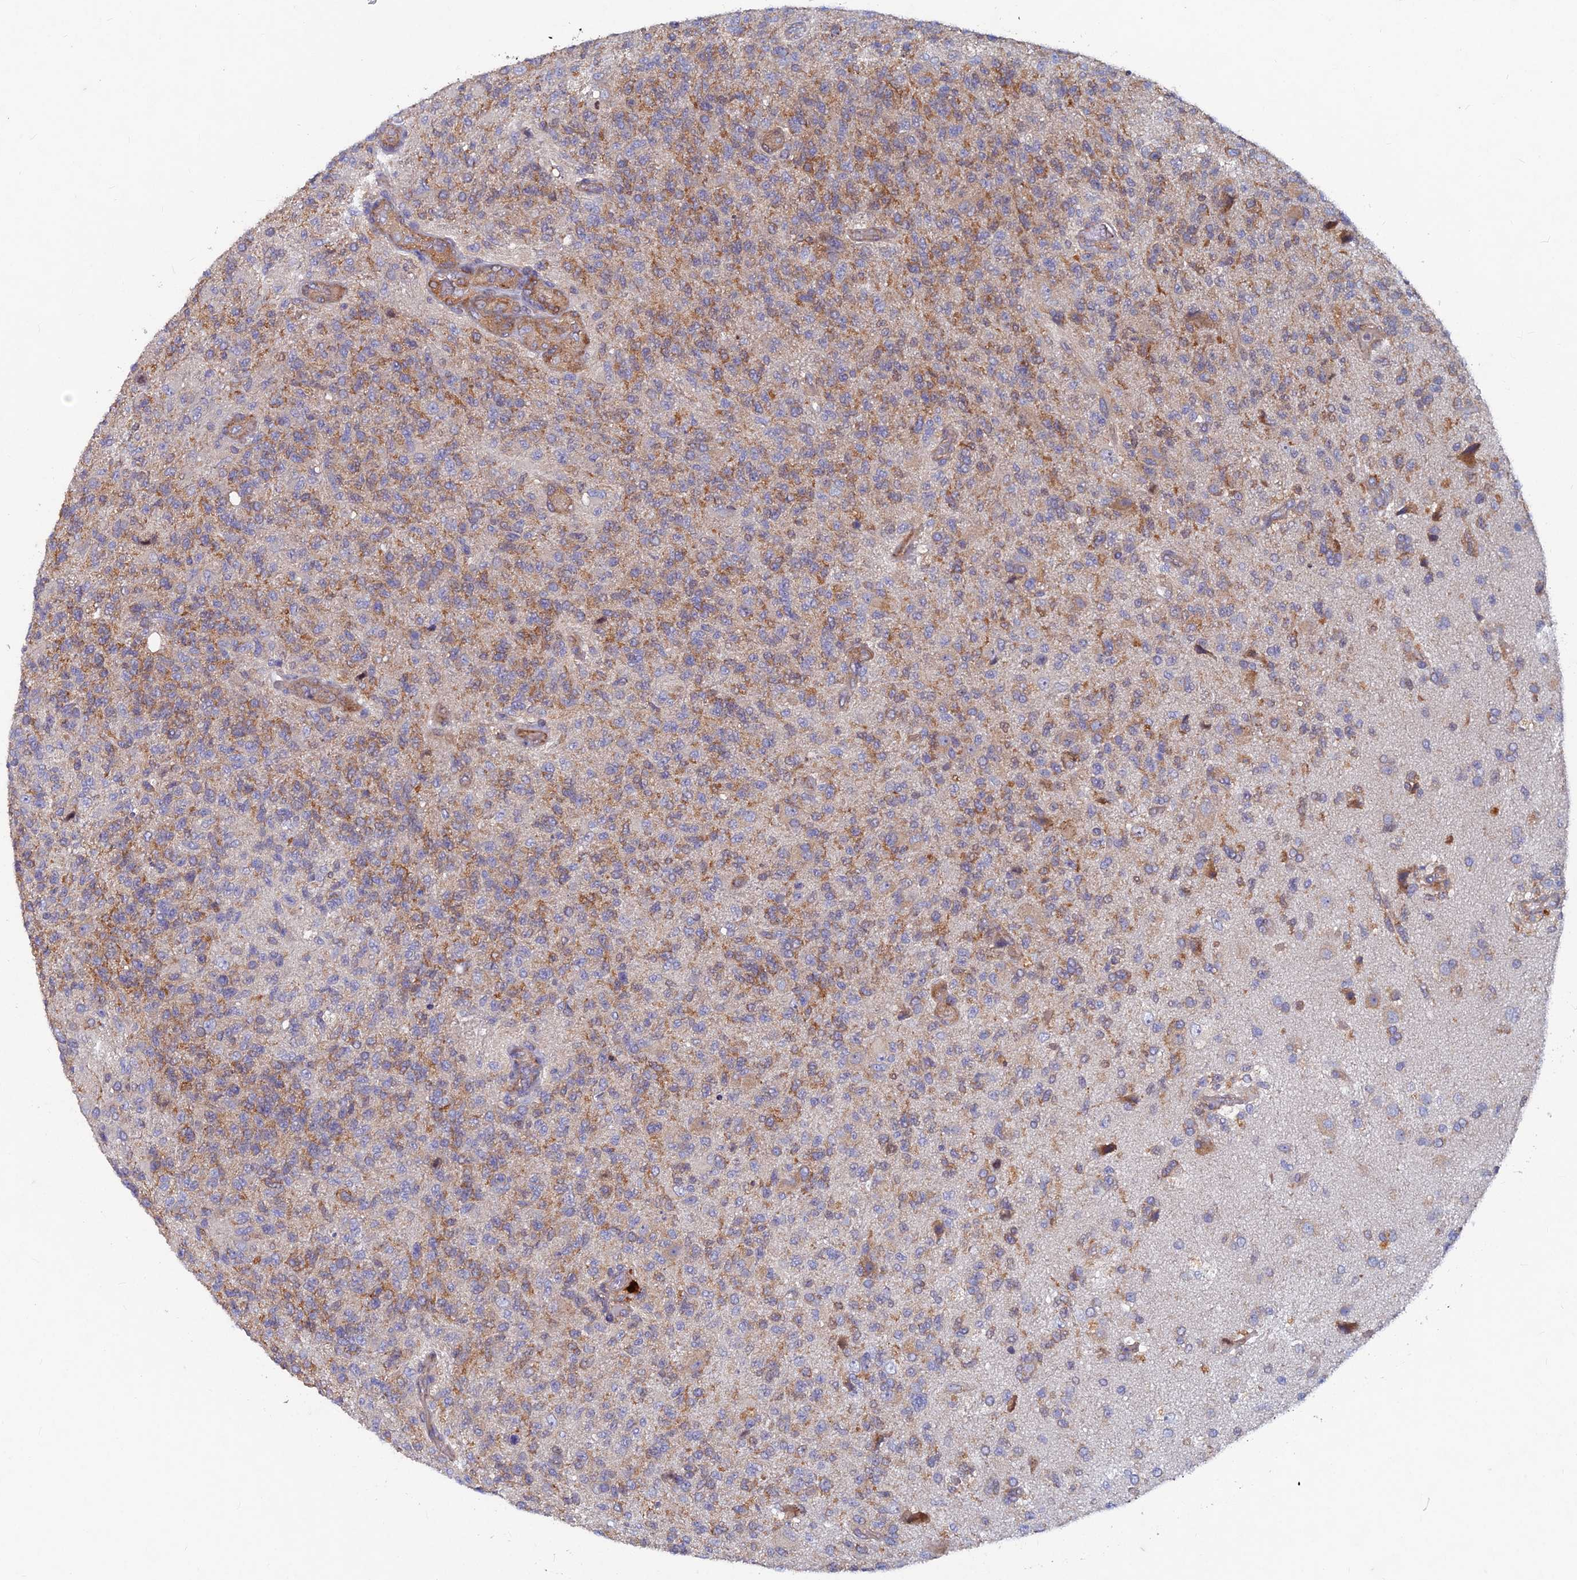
{"staining": {"intensity": "moderate", "quantity": ">75%", "location": "cytoplasmic/membranous"}, "tissue": "glioma", "cell_type": "Tumor cells", "image_type": "cancer", "snomed": [{"axis": "morphology", "description": "Glioma, malignant, High grade"}, {"axis": "topography", "description": "Brain"}], "caption": "Malignant glioma (high-grade) was stained to show a protein in brown. There is medium levels of moderate cytoplasmic/membranous expression in approximately >75% of tumor cells. Nuclei are stained in blue.", "gene": "NCAPG", "patient": {"sex": "male", "age": 56}}